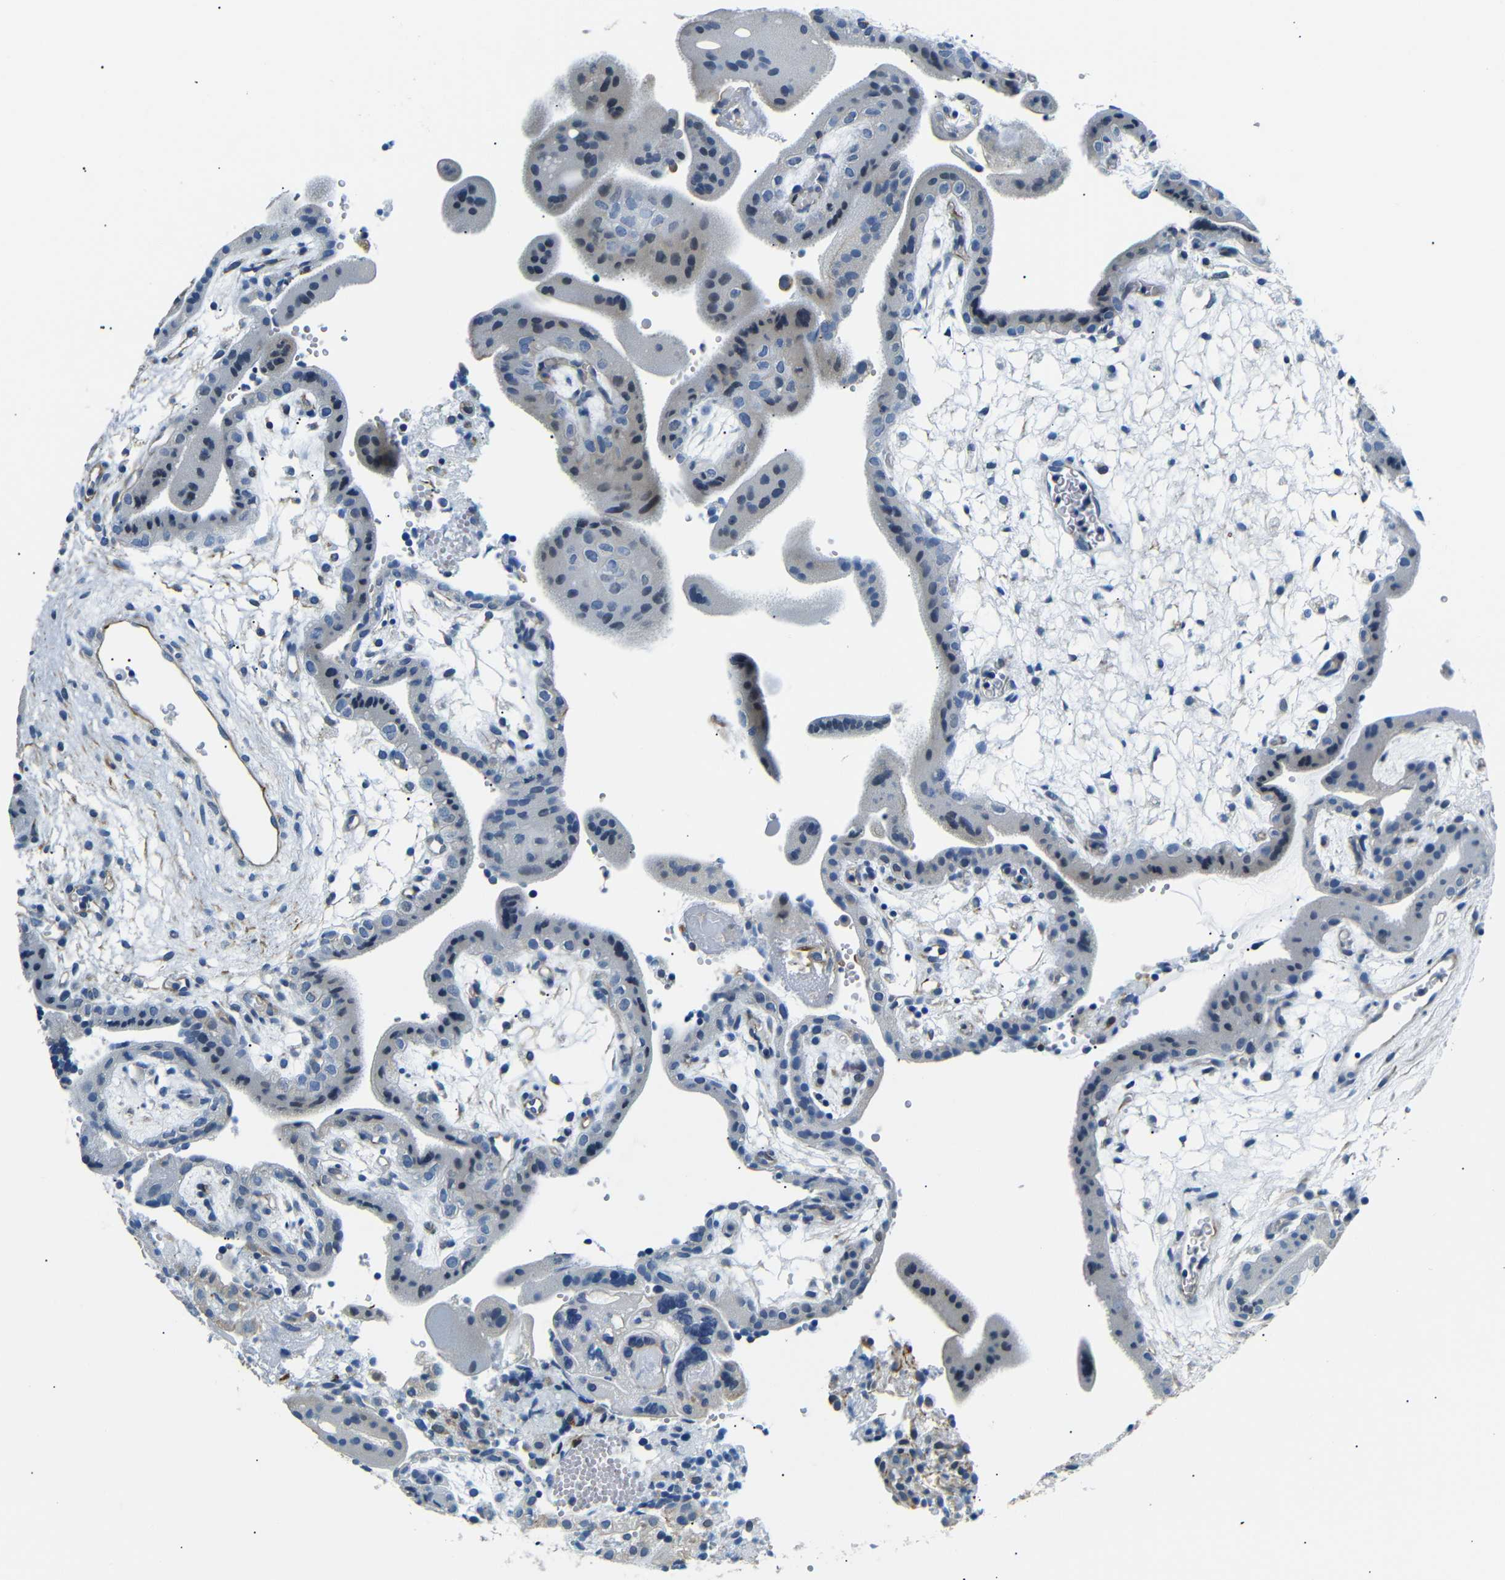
{"staining": {"intensity": "weak", "quantity": "<25%", "location": "cytoplasmic/membranous"}, "tissue": "placenta", "cell_type": "Trophoblastic cells", "image_type": "normal", "snomed": [{"axis": "morphology", "description": "Normal tissue, NOS"}, {"axis": "topography", "description": "Placenta"}], "caption": "DAB immunohistochemical staining of normal placenta shows no significant expression in trophoblastic cells. The staining was performed using DAB to visualize the protein expression in brown, while the nuclei were stained in blue with hematoxylin (Magnification: 20x).", "gene": "TAFA1", "patient": {"sex": "female", "age": 18}}